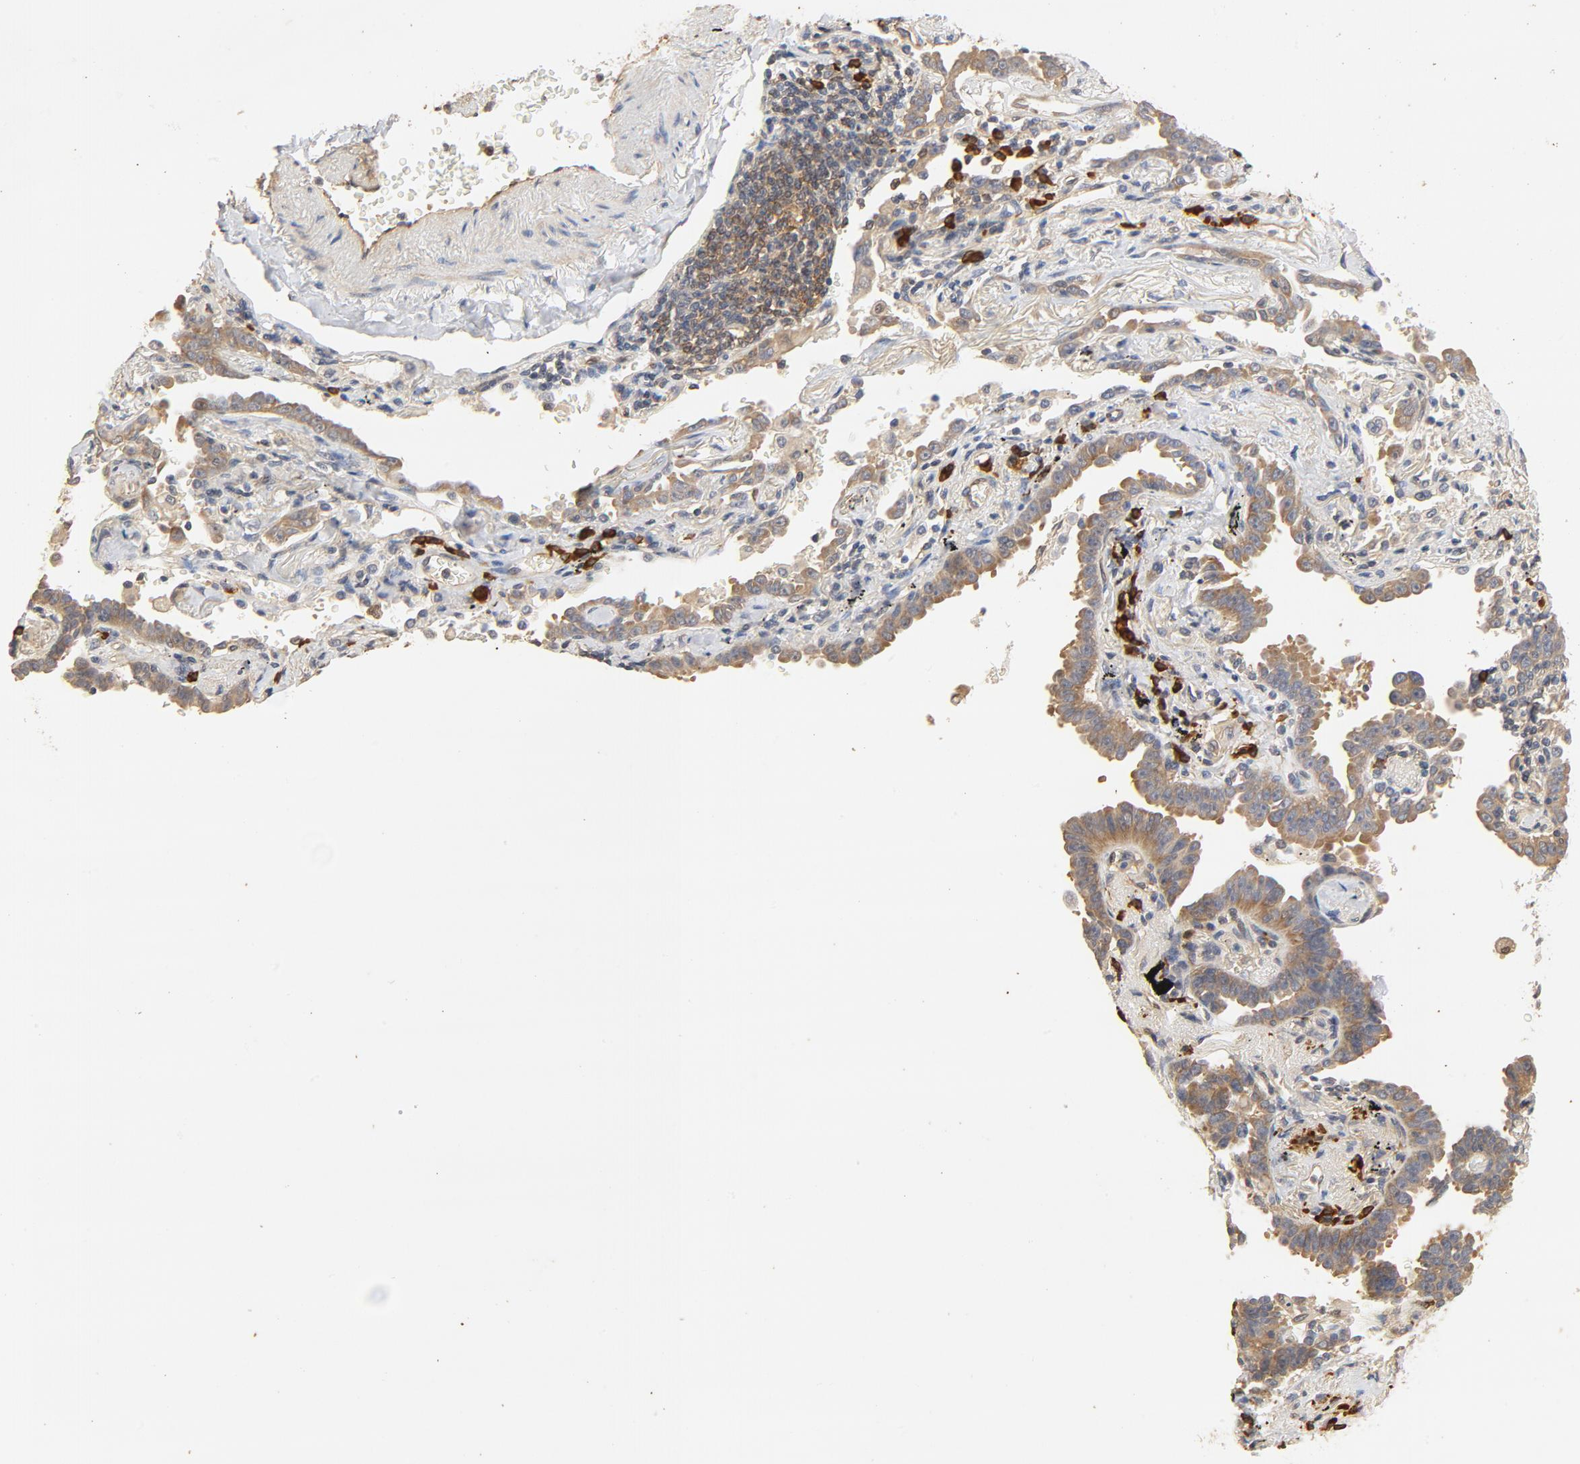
{"staining": {"intensity": "moderate", "quantity": ">75%", "location": "cytoplasmic/membranous"}, "tissue": "lung cancer", "cell_type": "Tumor cells", "image_type": "cancer", "snomed": [{"axis": "morphology", "description": "Adenocarcinoma, NOS"}, {"axis": "topography", "description": "Lung"}], "caption": "Immunohistochemical staining of human lung cancer reveals medium levels of moderate cytoplasmic/membranous staining in approximately >75% of tumor cells. The staining is performed using DAB brown chromogen to label protein expression. The nuclei are counter-stained blue using hematoxylin.", "gene": "UBE2J1", "patient": {"sex": "female", "age": 64}}